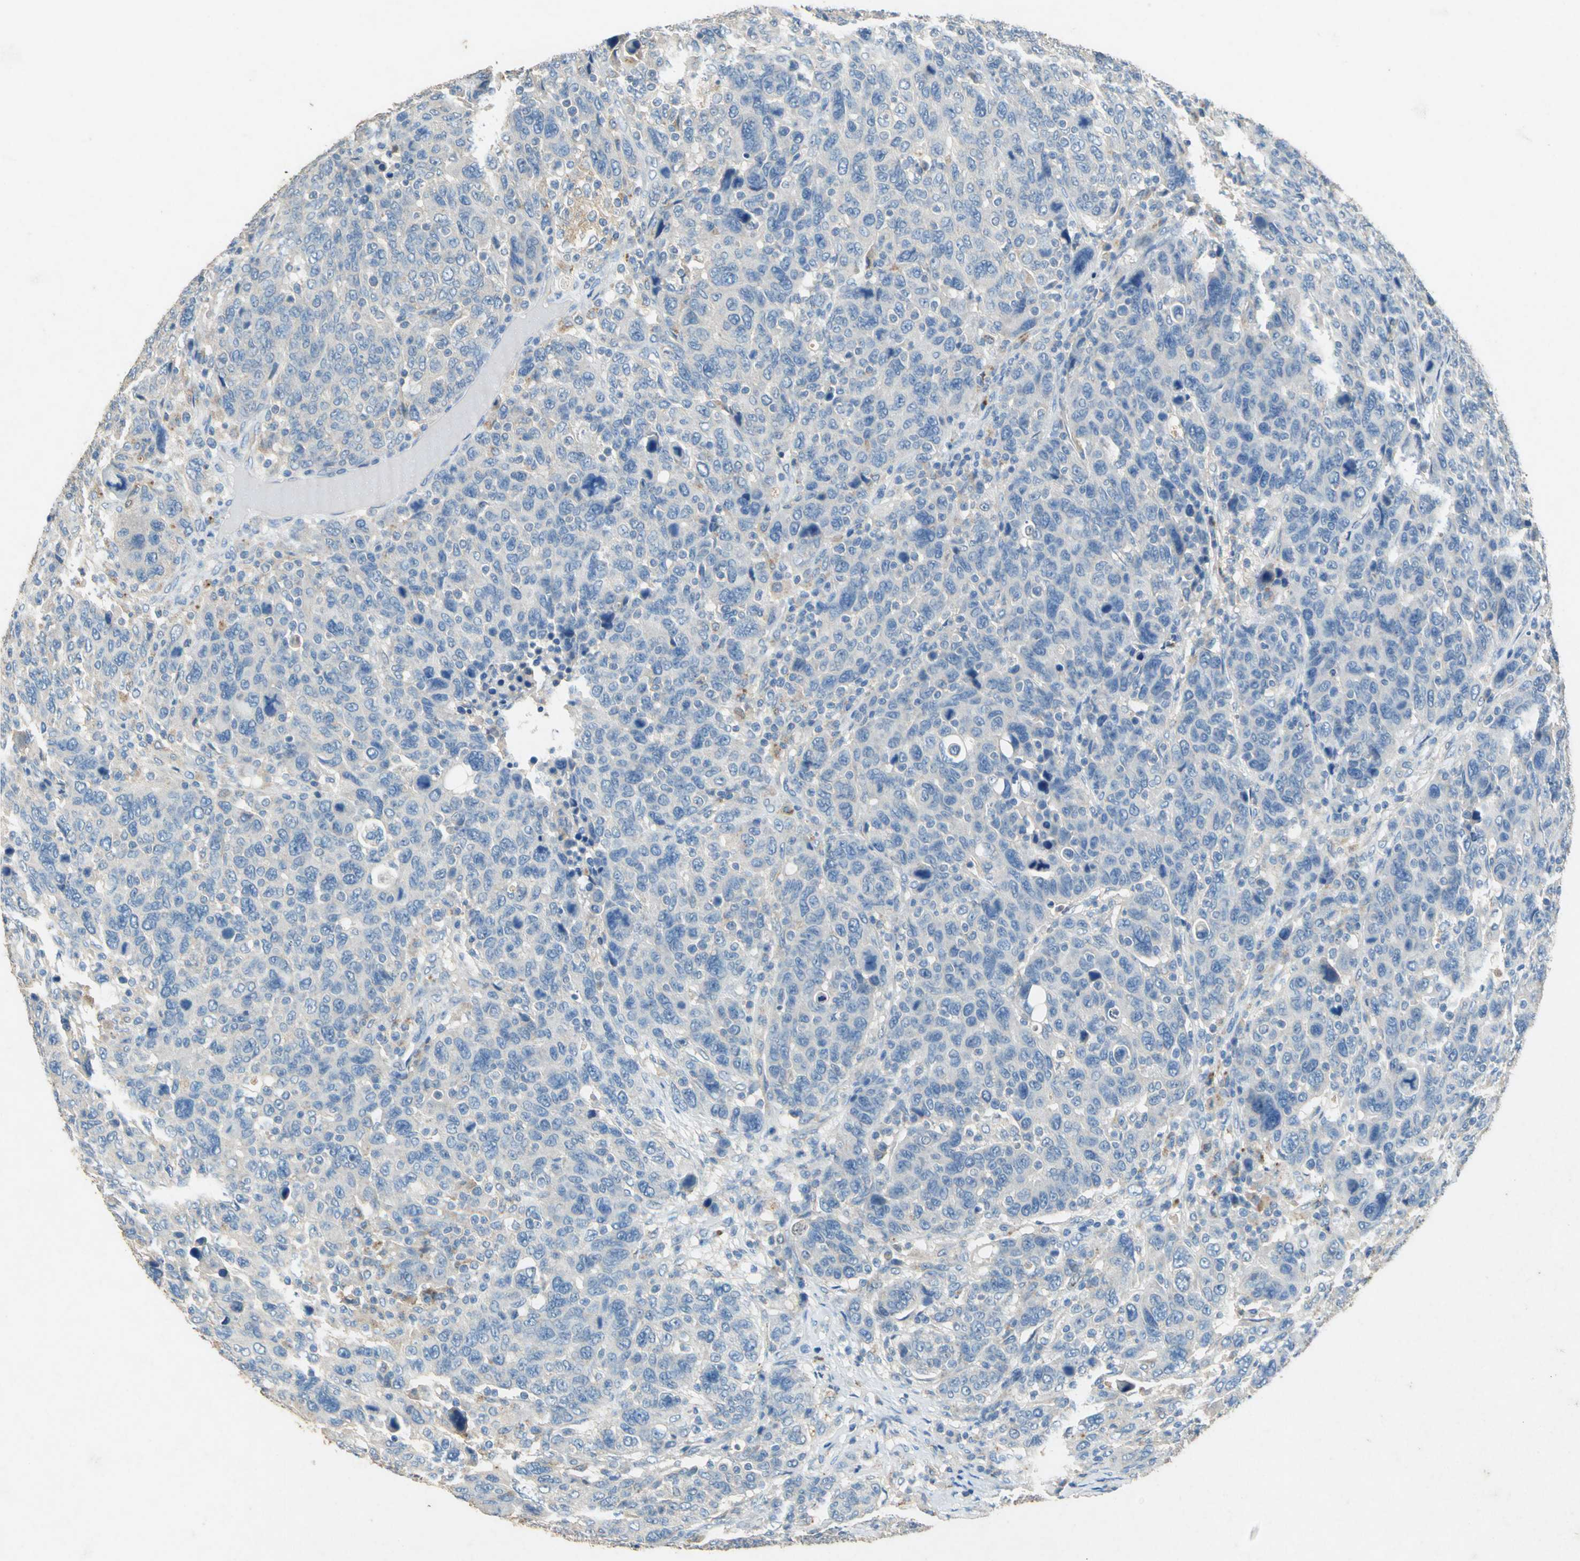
{"staining": {"intensity": "weak", "quantity": "25%-75%", "location": "cytoplasmic/membranous"}, "tissue": "breast cancer", "cell_type": "Tumor cells", "image_type": "cancer", "snomed": [{"axis": "morphology", "description": "Duct carcinoma"}, {"axis": "topography", "description": "Breast"}], "caption": "A photomicrograph of human intraductal carcinoma (breast) stained for a protein displays weak cytoplasmic/membranous brown staining in tumor cells. Using DAB (3,3'-diaminobenzidine) (brown) and hematoxylin (blue) stains, captured at high magnification using brightfield microscopy.", "gene": "ADAMTS5", "patient": {"sex": "female", "age": 37}}